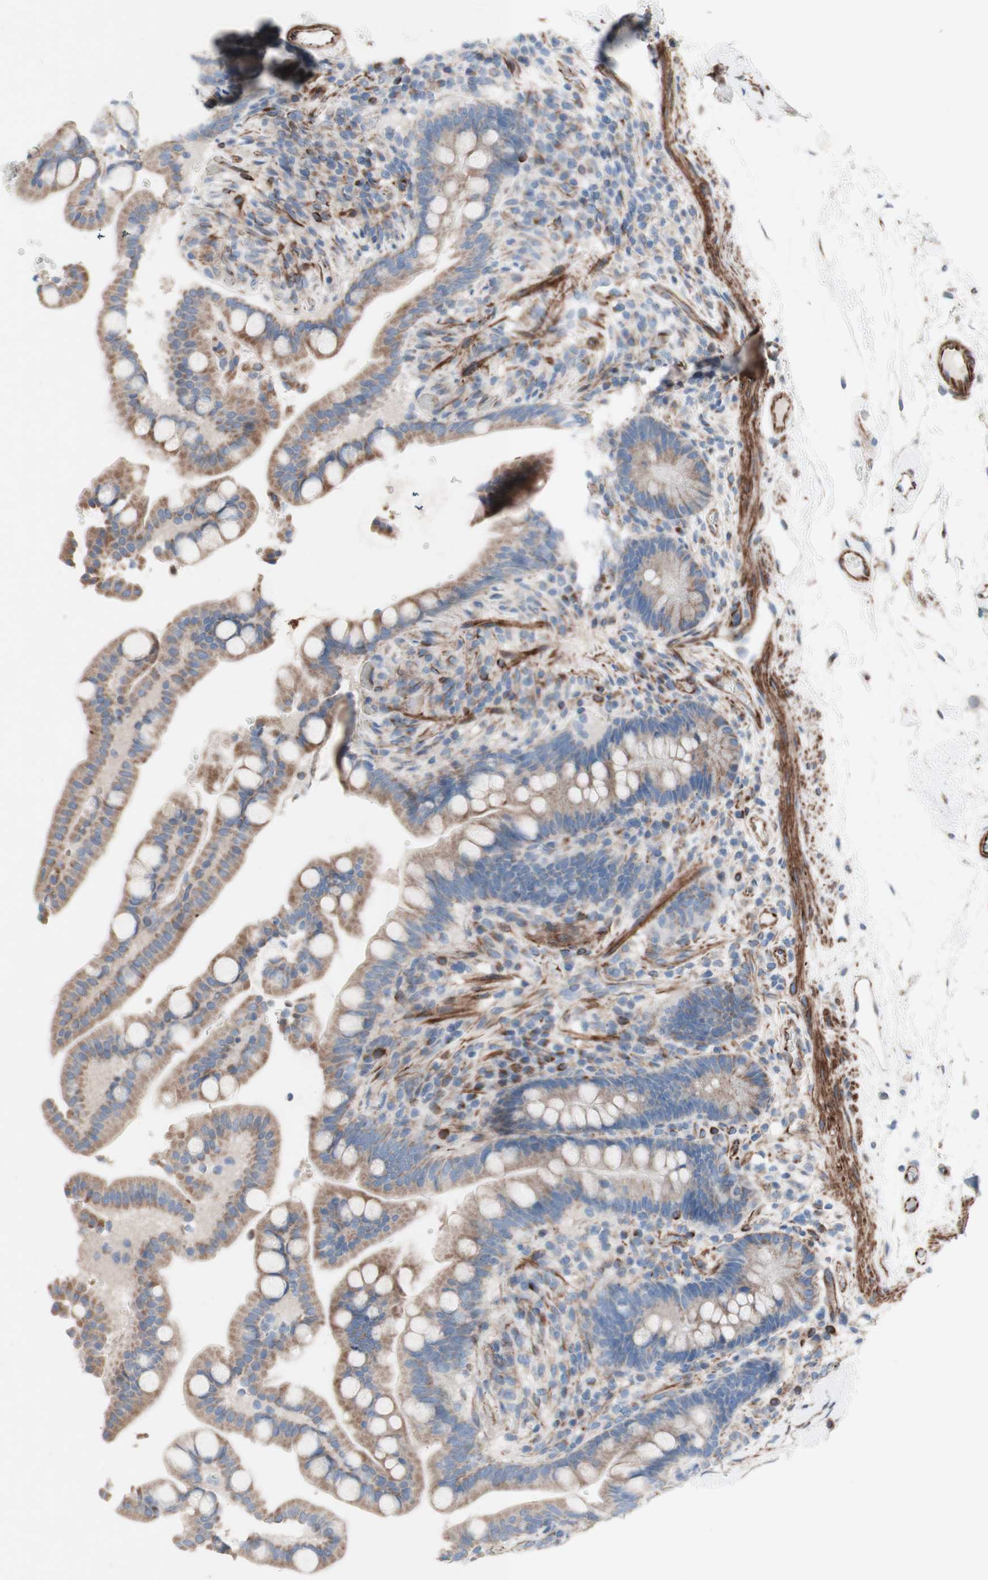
{"staining": {"intensity": "strong", "quantity": ">75%", "location": "cytoplasmic/membranous"}, "tissue": "colon", "cell_type": "Endothelial cells", "image_type": "normal", "snomed": [{"axis": "morphology", "description": "Normal tissue, NOS"}, {"axis": "topography", "description": "Colon"}], "caption": "A brown stain highlights strong cytoplasmic/membranous staining of a protein in endothelial cells of unremarkable colon. (DAB (3,3'-diaminobenzidine) = brown stain, brightfield microscopy at high magnification).", "gene": "AGPAT5", "patient": {"sex": "male", "age": 73}}